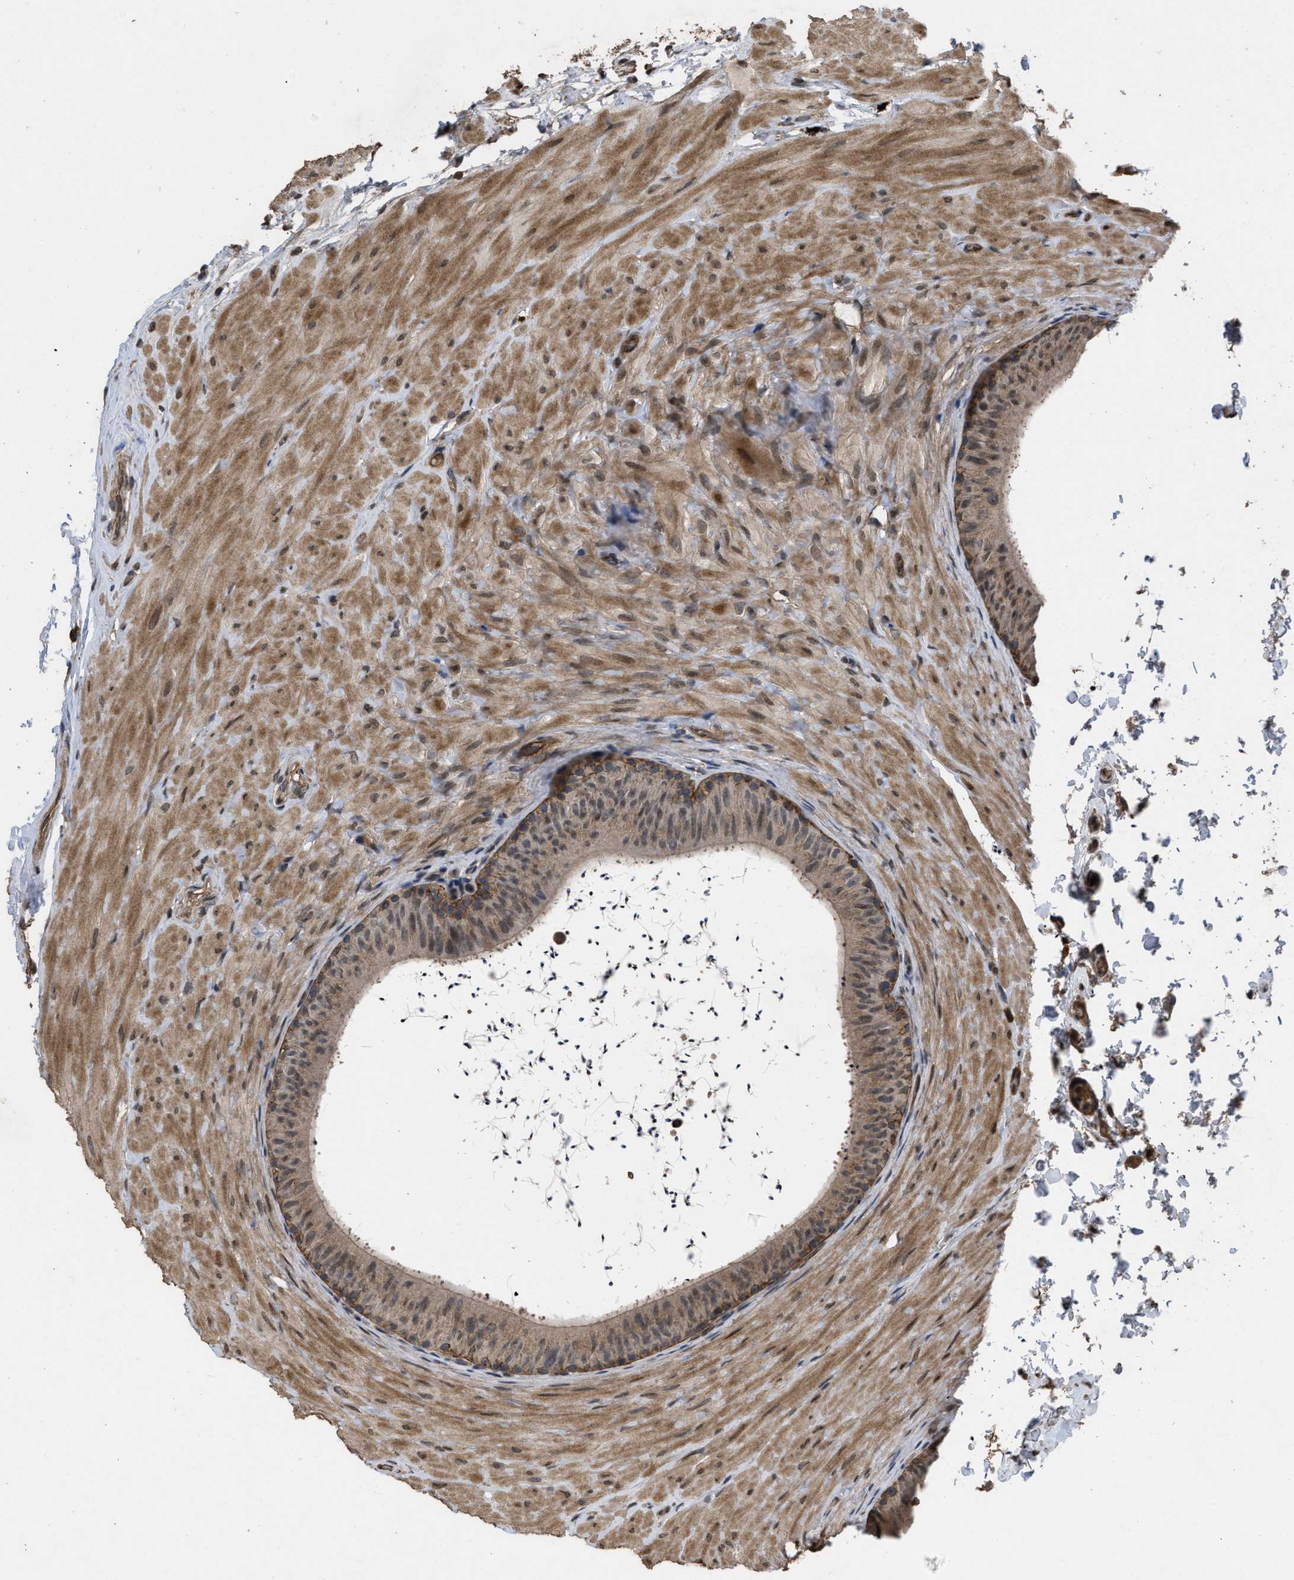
{"staining": {"intensity": "weak", "quantity": ">75%", "location": "cytoplasmic/membranous,nuclear"}, "tissue": "epididymis", "cell_type": "Glandular cells", "image_type": "normal", "snomed": [{"axis": "morphology", "description": "Normal tissue, NOS"}, {"axis": "topography", "description": "Epididymis"}], "caption": "Immunohistochemistry (IHC) staining of unremarkable epididymis, which demonstrates low levels of weak cytoplasmic/membranous,nuclear positivity in approximately >75% of glandular cells indicating weak cytoplasmic/membranous,nuclear protein expression. The staining was performed using DAB (brown) for protein detection and nuclei were counterstained in hematoxylin (blue).", "gene": "UTRN", "patient": {"sex": "male", "age": 34}}